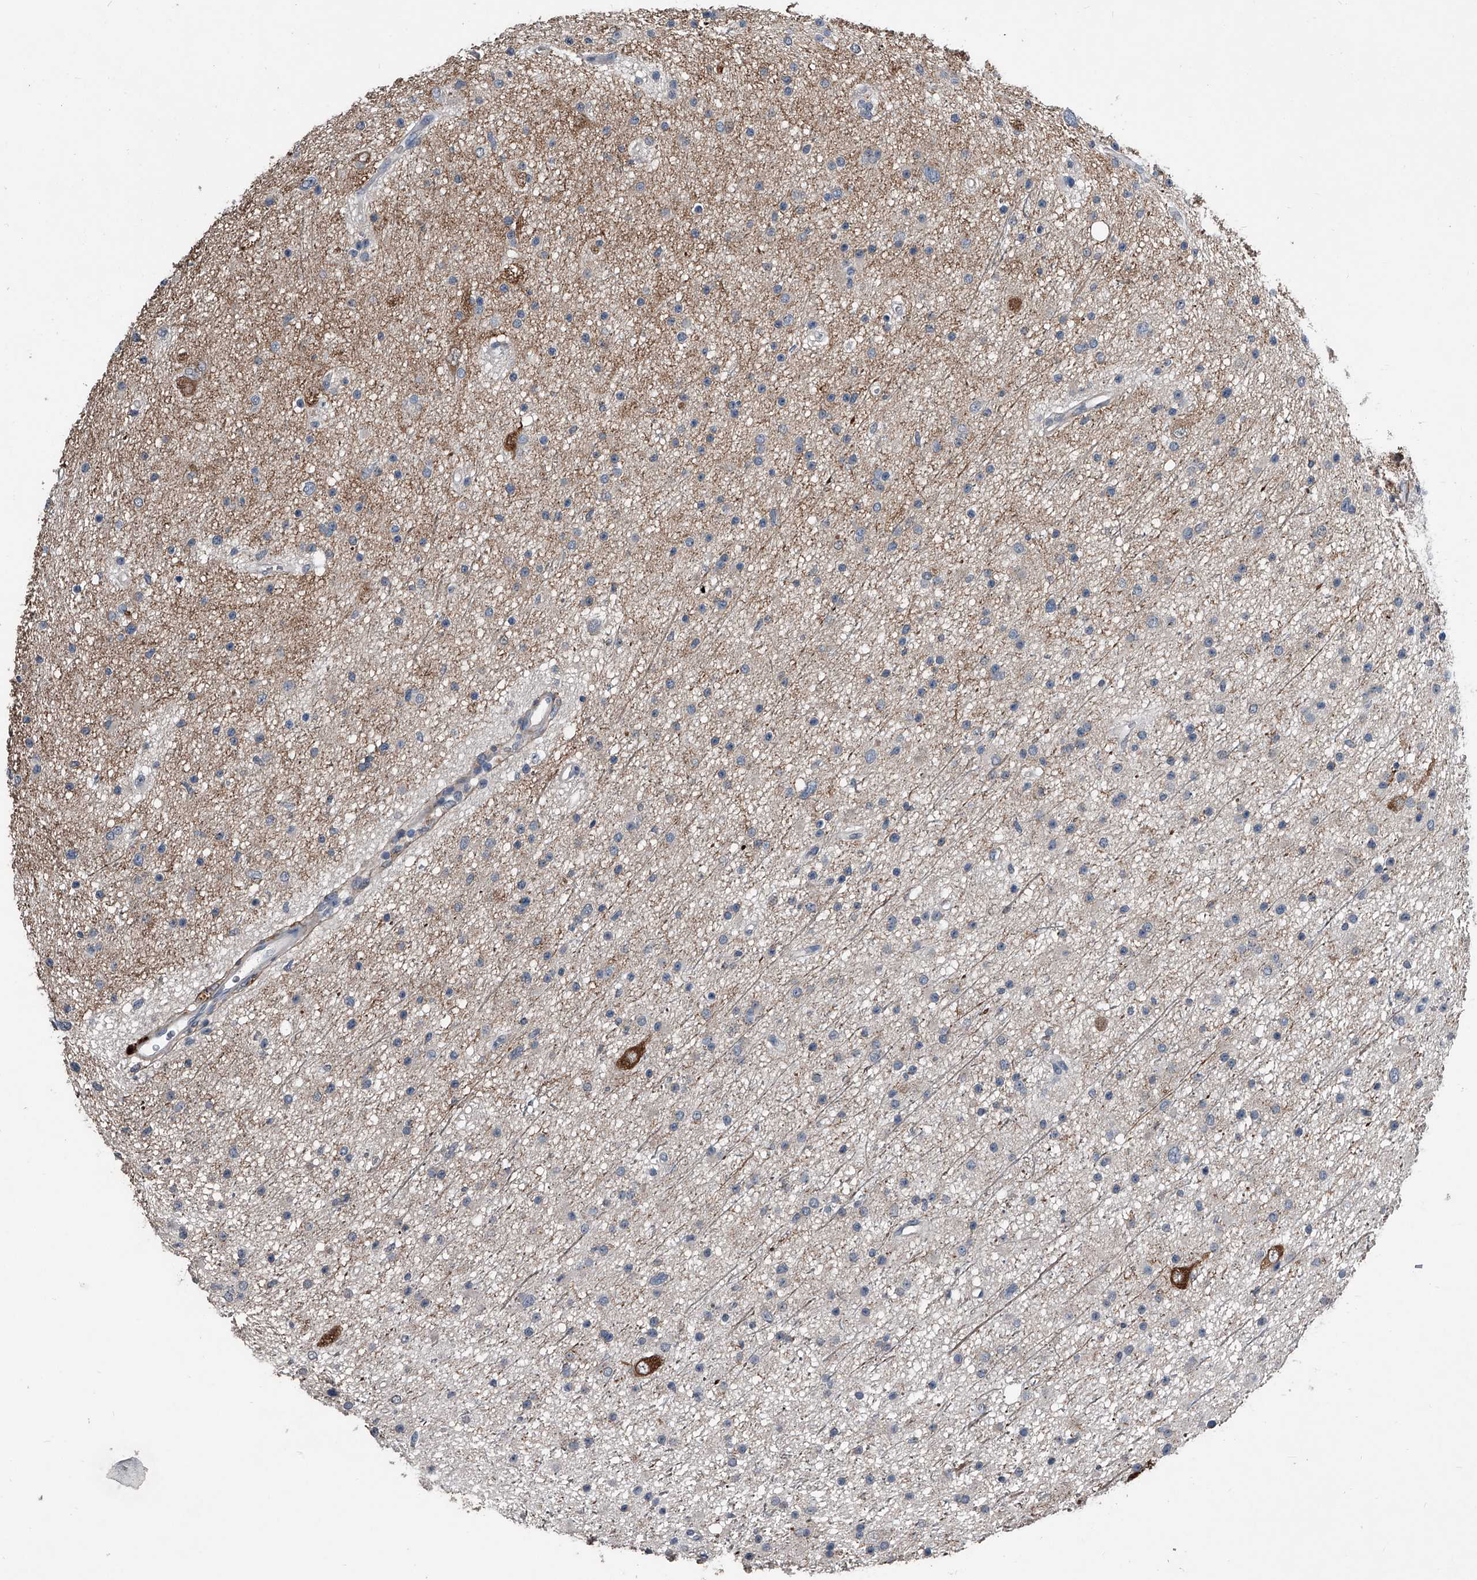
{"staining": {"intensity": "negative", "quantity": "none", "location": "none"}, "tissue": "glioma", "cell_type": "Tumor cells", "image_type": "cancer", "snomed": [{"axis": "morphology", "description": "Glioma, malignant, Low grade"}, {"axis": "topography", "description": "Cerebral cortex"}], "caption": "Immunohistochemistry (IHC) micrograph of human low-grade glioma (malignant) stained for a protein (brown), which demonstrates no staining in tumor cells. (Stains: DAB (3,3'-diaminobenzidine) IHC with hematoxylin counter stain, Microscopy: brightfield microscopy at high magnification).", "gene": "PHACTR1", "patient": {"sex": "female", "age": 39}}